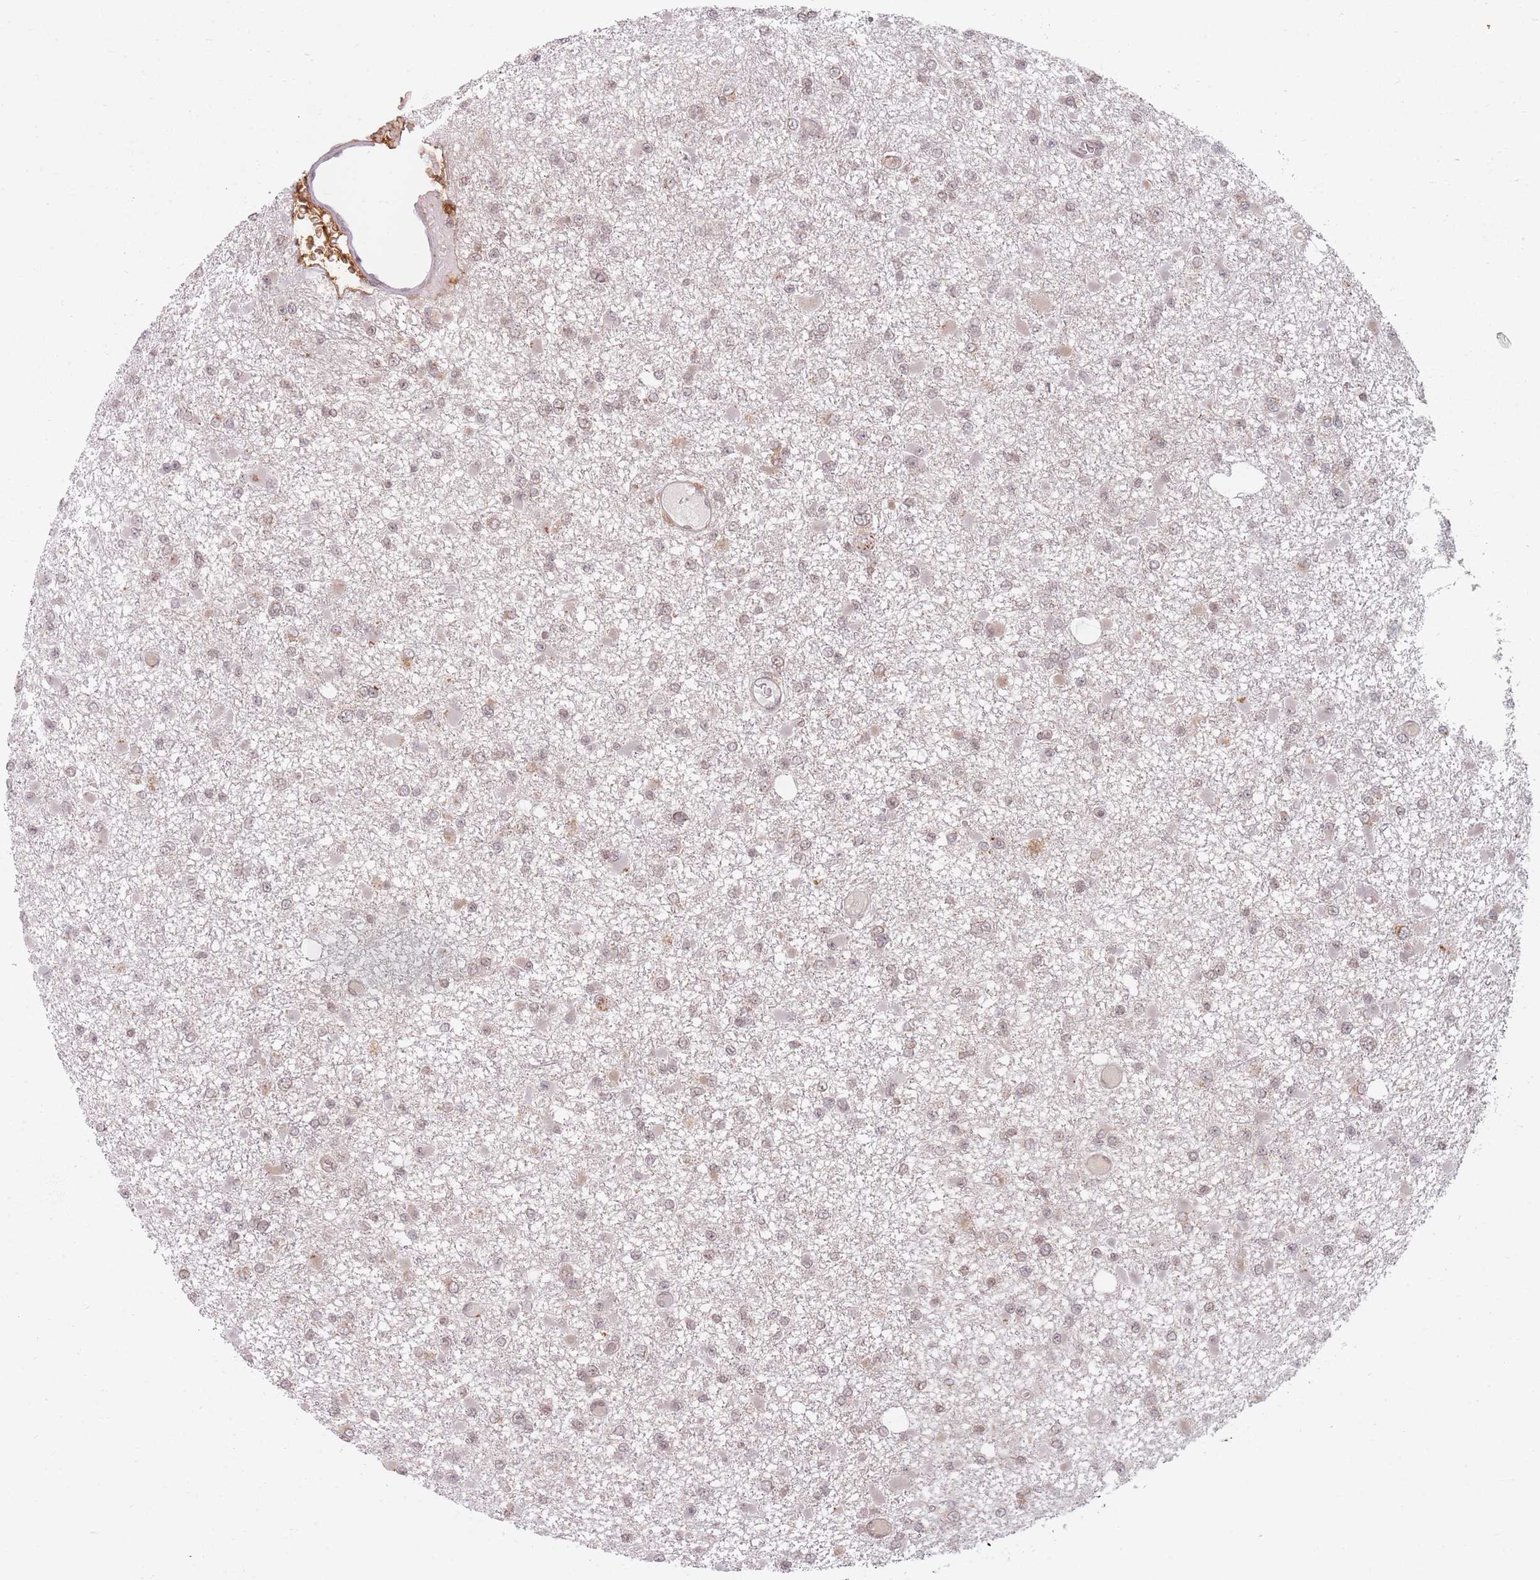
{"staining": {"intensity": "weak", "quantity": "<25%", "location": "nuclear"}, "tissue": "glioma", "cell_type": "Tumor cells", "image_type": "cancer", "snomed": [{"axis": "morphology", "description": "Glioma, malignant, Low grade"}, {"axis": "topography", "description": "Brain"}], "caption": "Immunohistochemistry photomicrograph of glioma stained for a protein (brown), which displays no staining in tumor cells.", "gene": "SPATA45", "patient": {"sex": "female", "age": 22}}